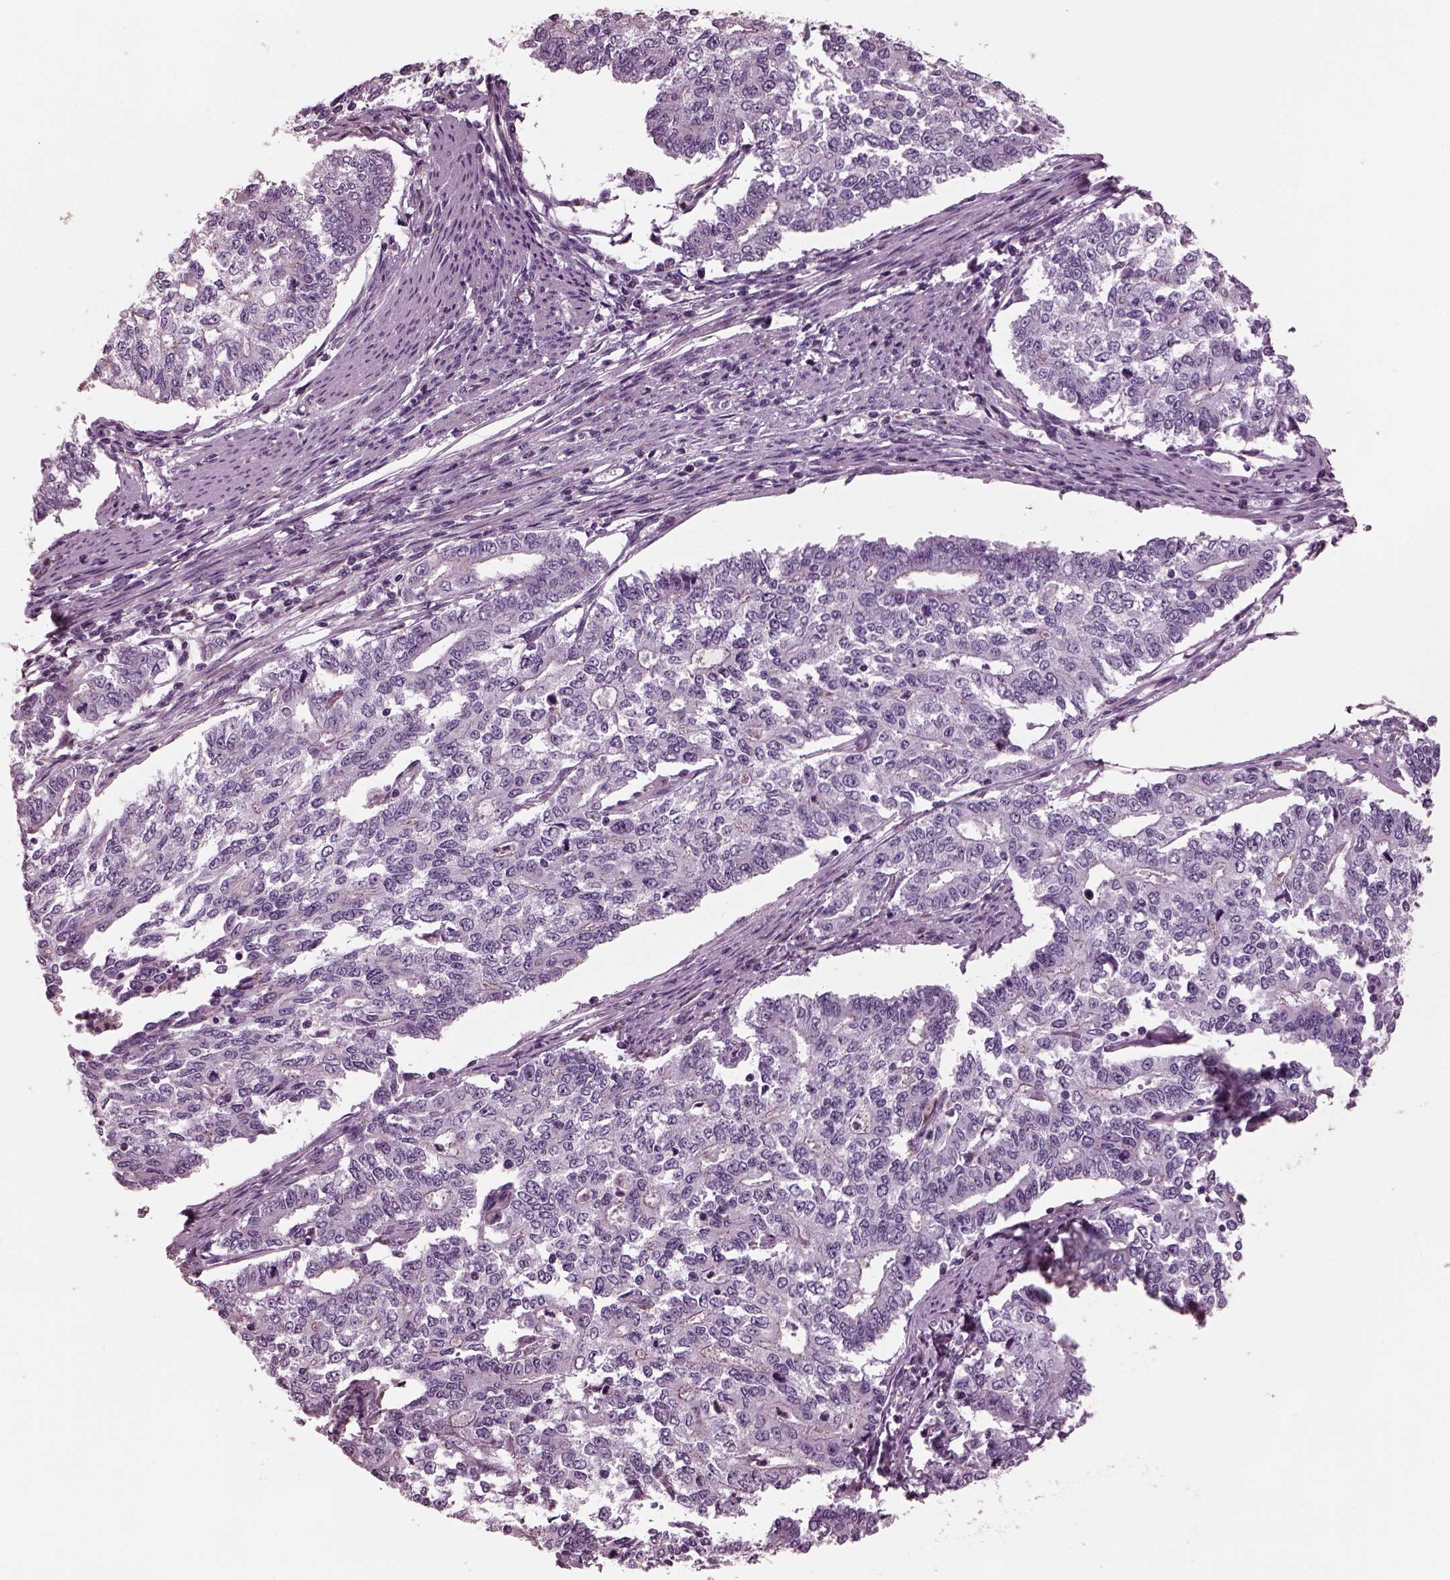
{"staining": {"intensity": "negative", "quantity": "none", "location": "none"}, "tissue": "endometrial cancer", "cell_type": "Tumor cells", "image_type": "cancer", "snomed": [{"axis": "morphology", "description": "Adenocarcinoma, NOS"}, {"axis": "topography", "description": "Uterus"}], "caption": "Immunohistochemistry (IHC) of human endometrial adenocarcinoma demonstrates no staining in tumor cells.", "gene": "GDF11", "patient": {"sex": "female", "age": 59}}